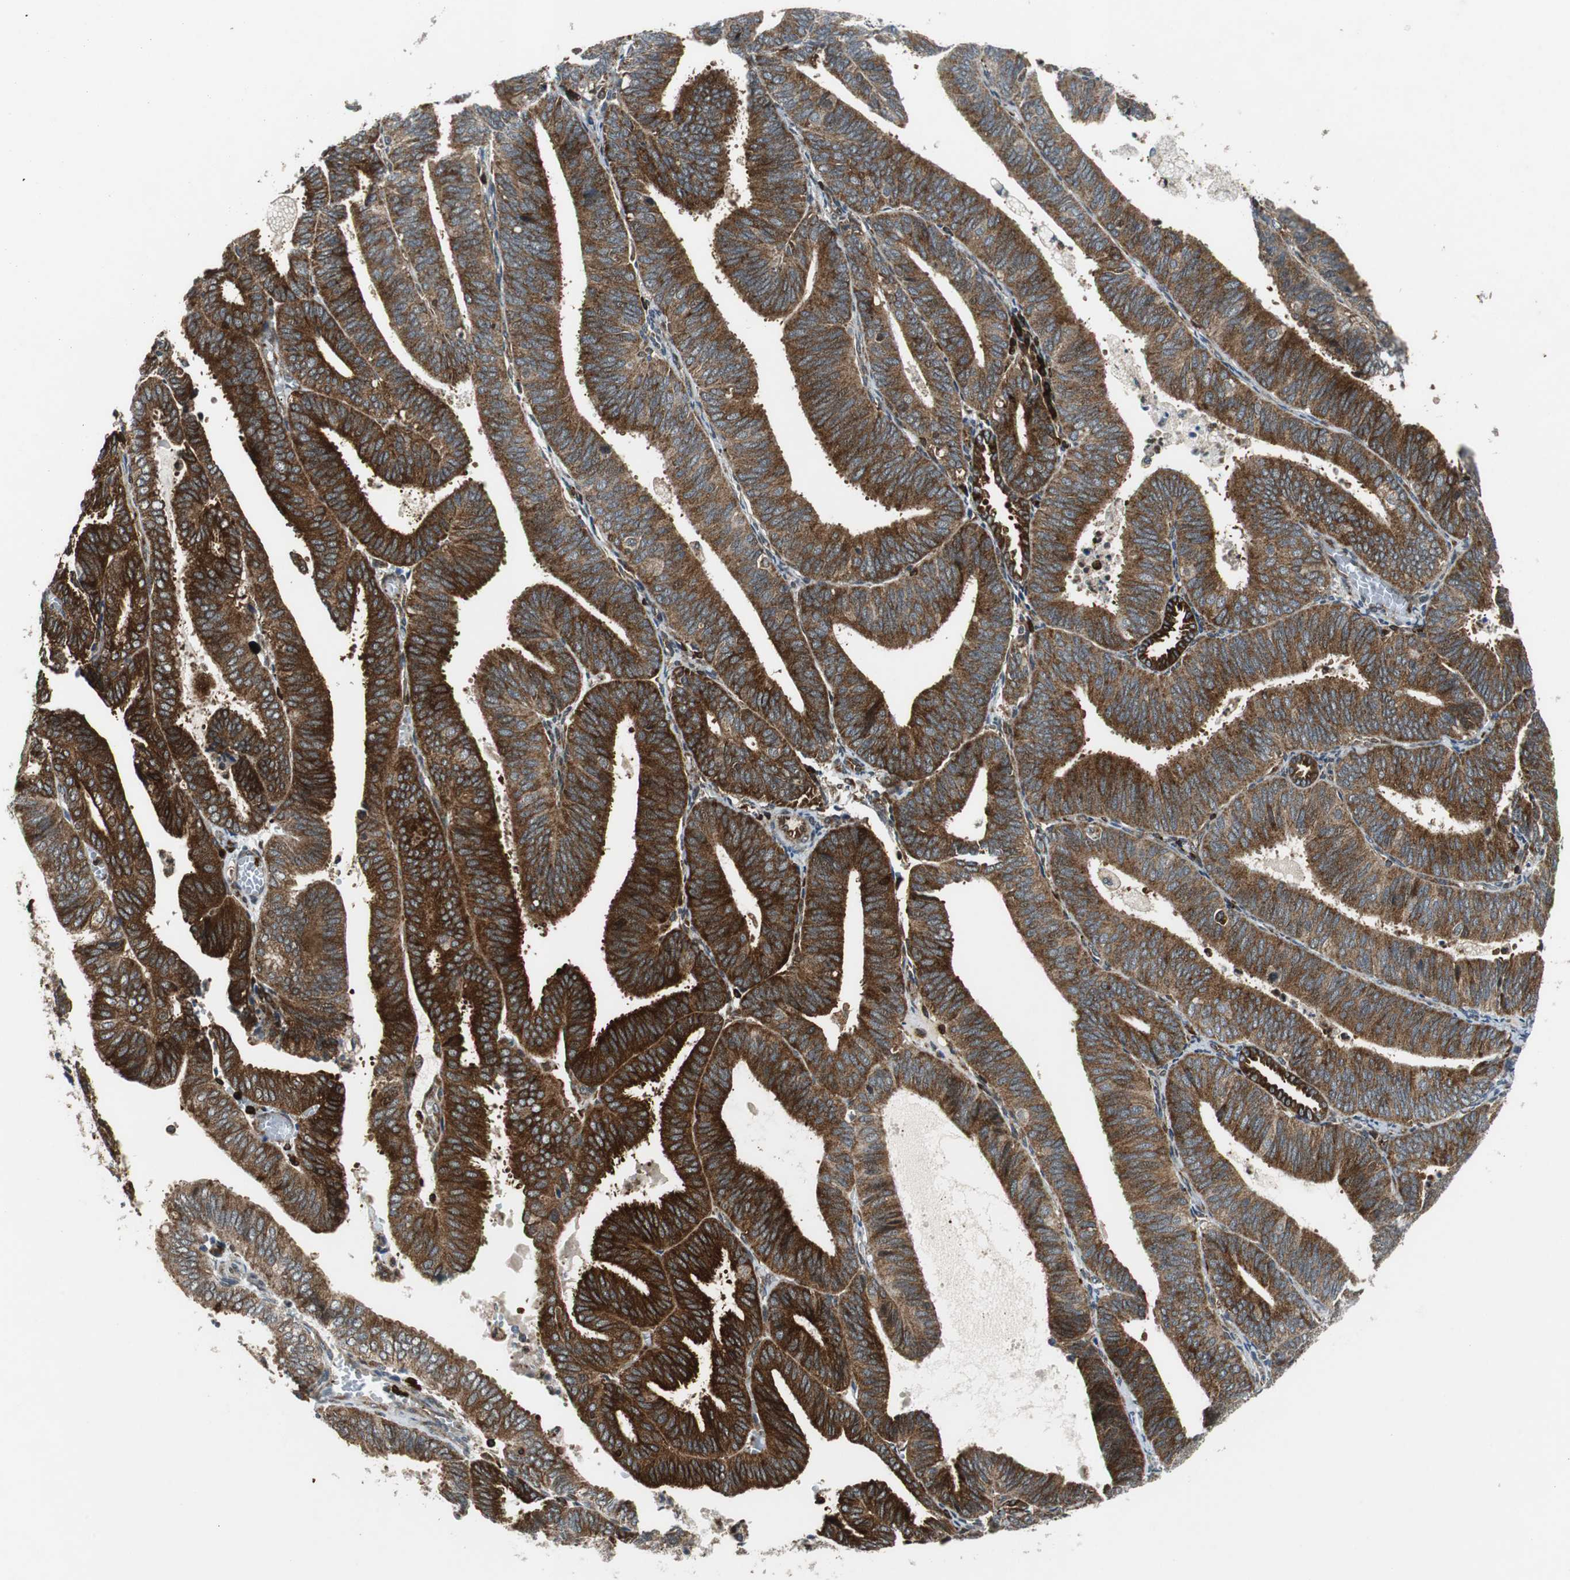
{"staining": {"intensity": "strong", "quantity": ">75%", "location": "cytoplasmic/membranous"}, "tissue": "endometrial cancer", "cell_type": "Tumor cells", "image_type": "cancer", "snomed": [{"axis": "morphology", "description": "Adenocarcinoma, NOS"}, {"axis": "topography", "description": "Uterus"}], "caption": "Endometrial adenocarcinoma tissue shows strong cytoplasmic/membranous positivity in about >75% of tumor cells (DAB (3,3'-diaminobenzidine) = brown stain, brightfield microscopy at high magnification).", "gene": "TUBA4A", "patient": {"sex": "female", "age": 60}}